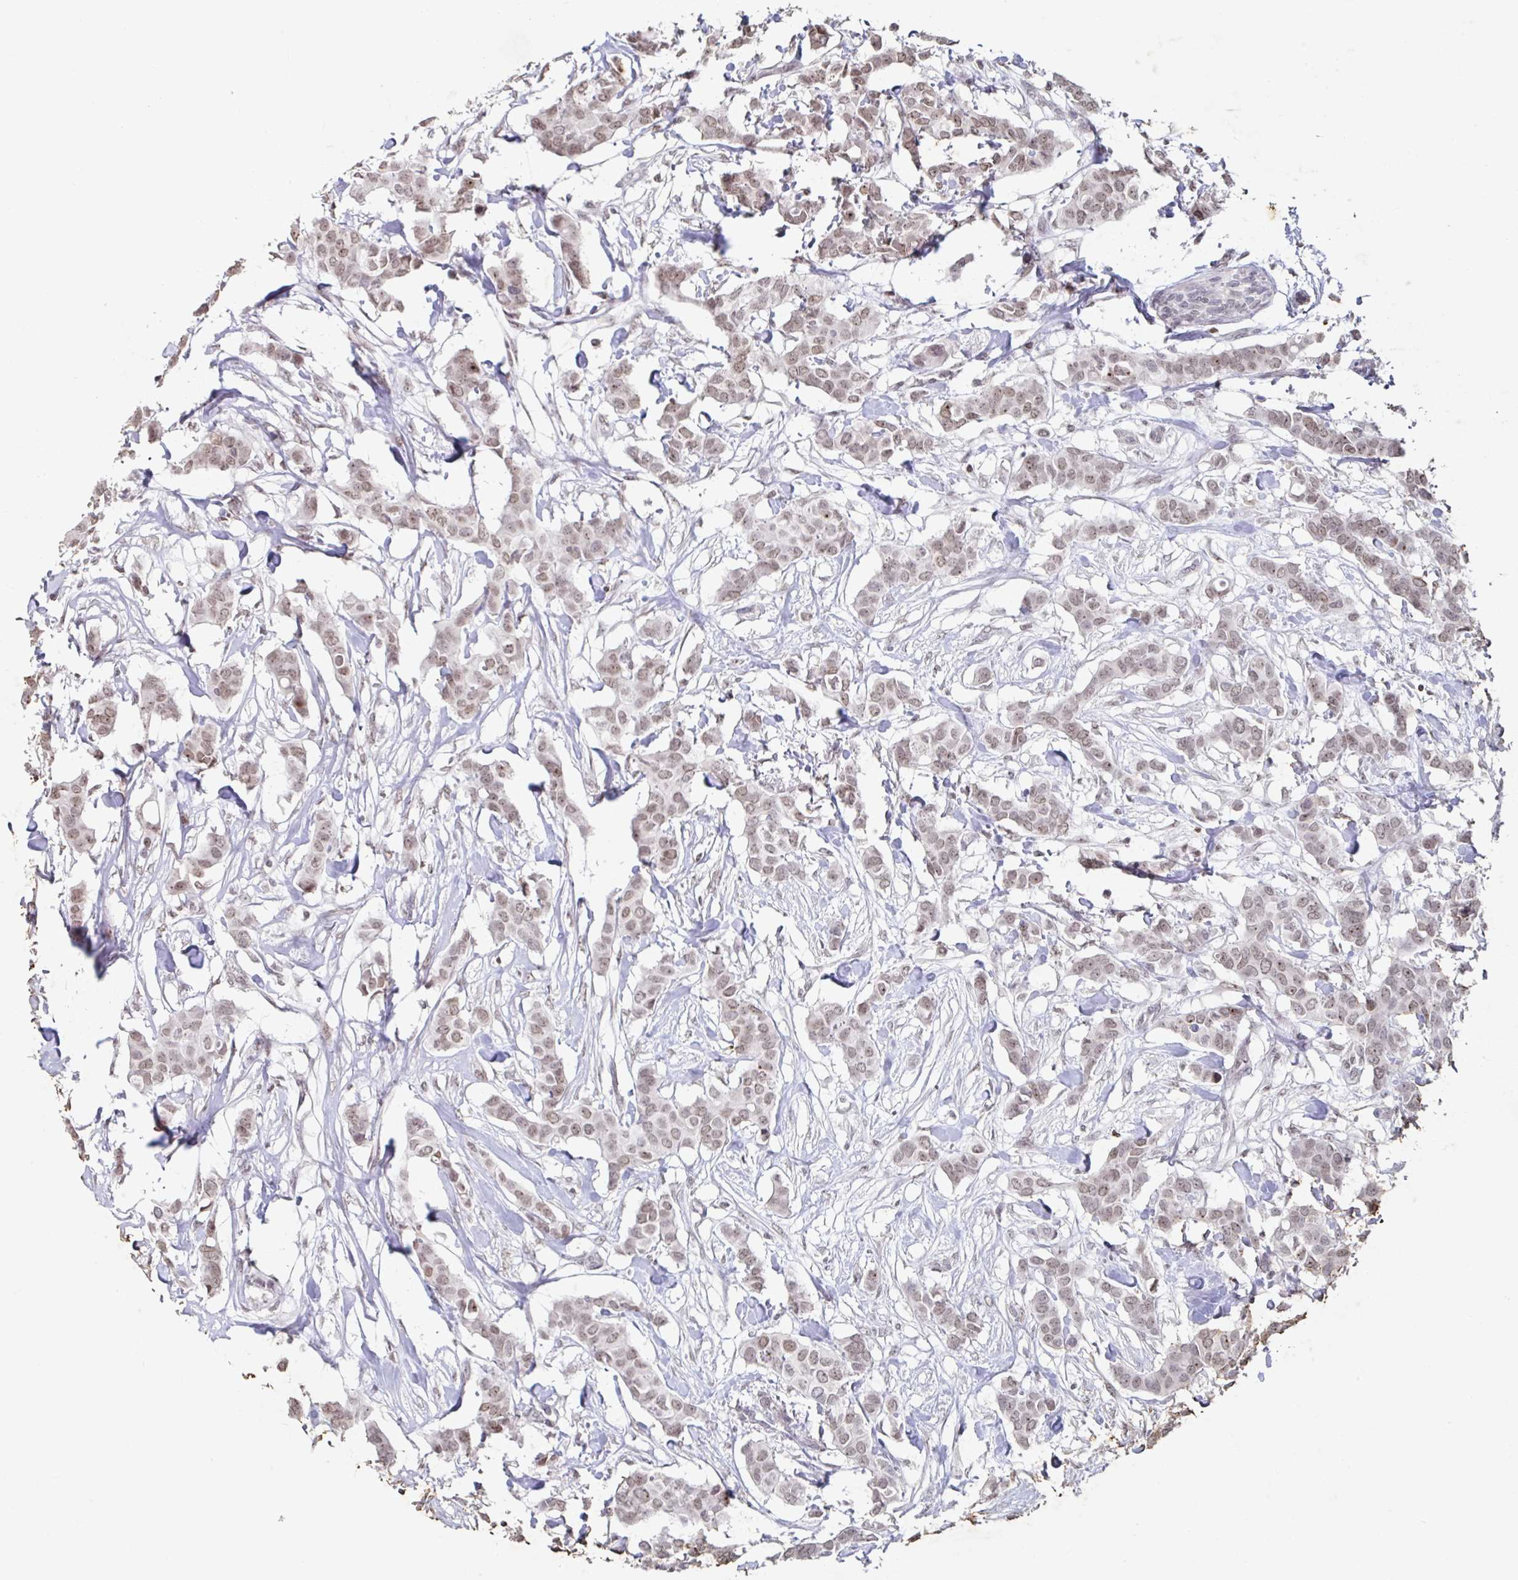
{"staining": {"intensity": "weak", "quantity": ">75%", "location": "nuclear"}, "tissue": "breast cancer", "cell_type": "Tumor cells", "image_type": "cancer", "snomed": [{"axis": "morphology", "description": "Duct carcinoma"}, {"axis": "topography", "description": "Breast"}], "caption": "Immunohistochemical staining of human breast cancer reveals weak nuclear protein positivity in approximately >75% of tumor cells. The staining is performed using DAB (3,3'-diaminobenzidine) brown chromogen to label protein expression. The nuclei are counter-stained blue using hematoxylin.", "gene": "C19orf53", "patient": {"sex": "female", "age": 62}}